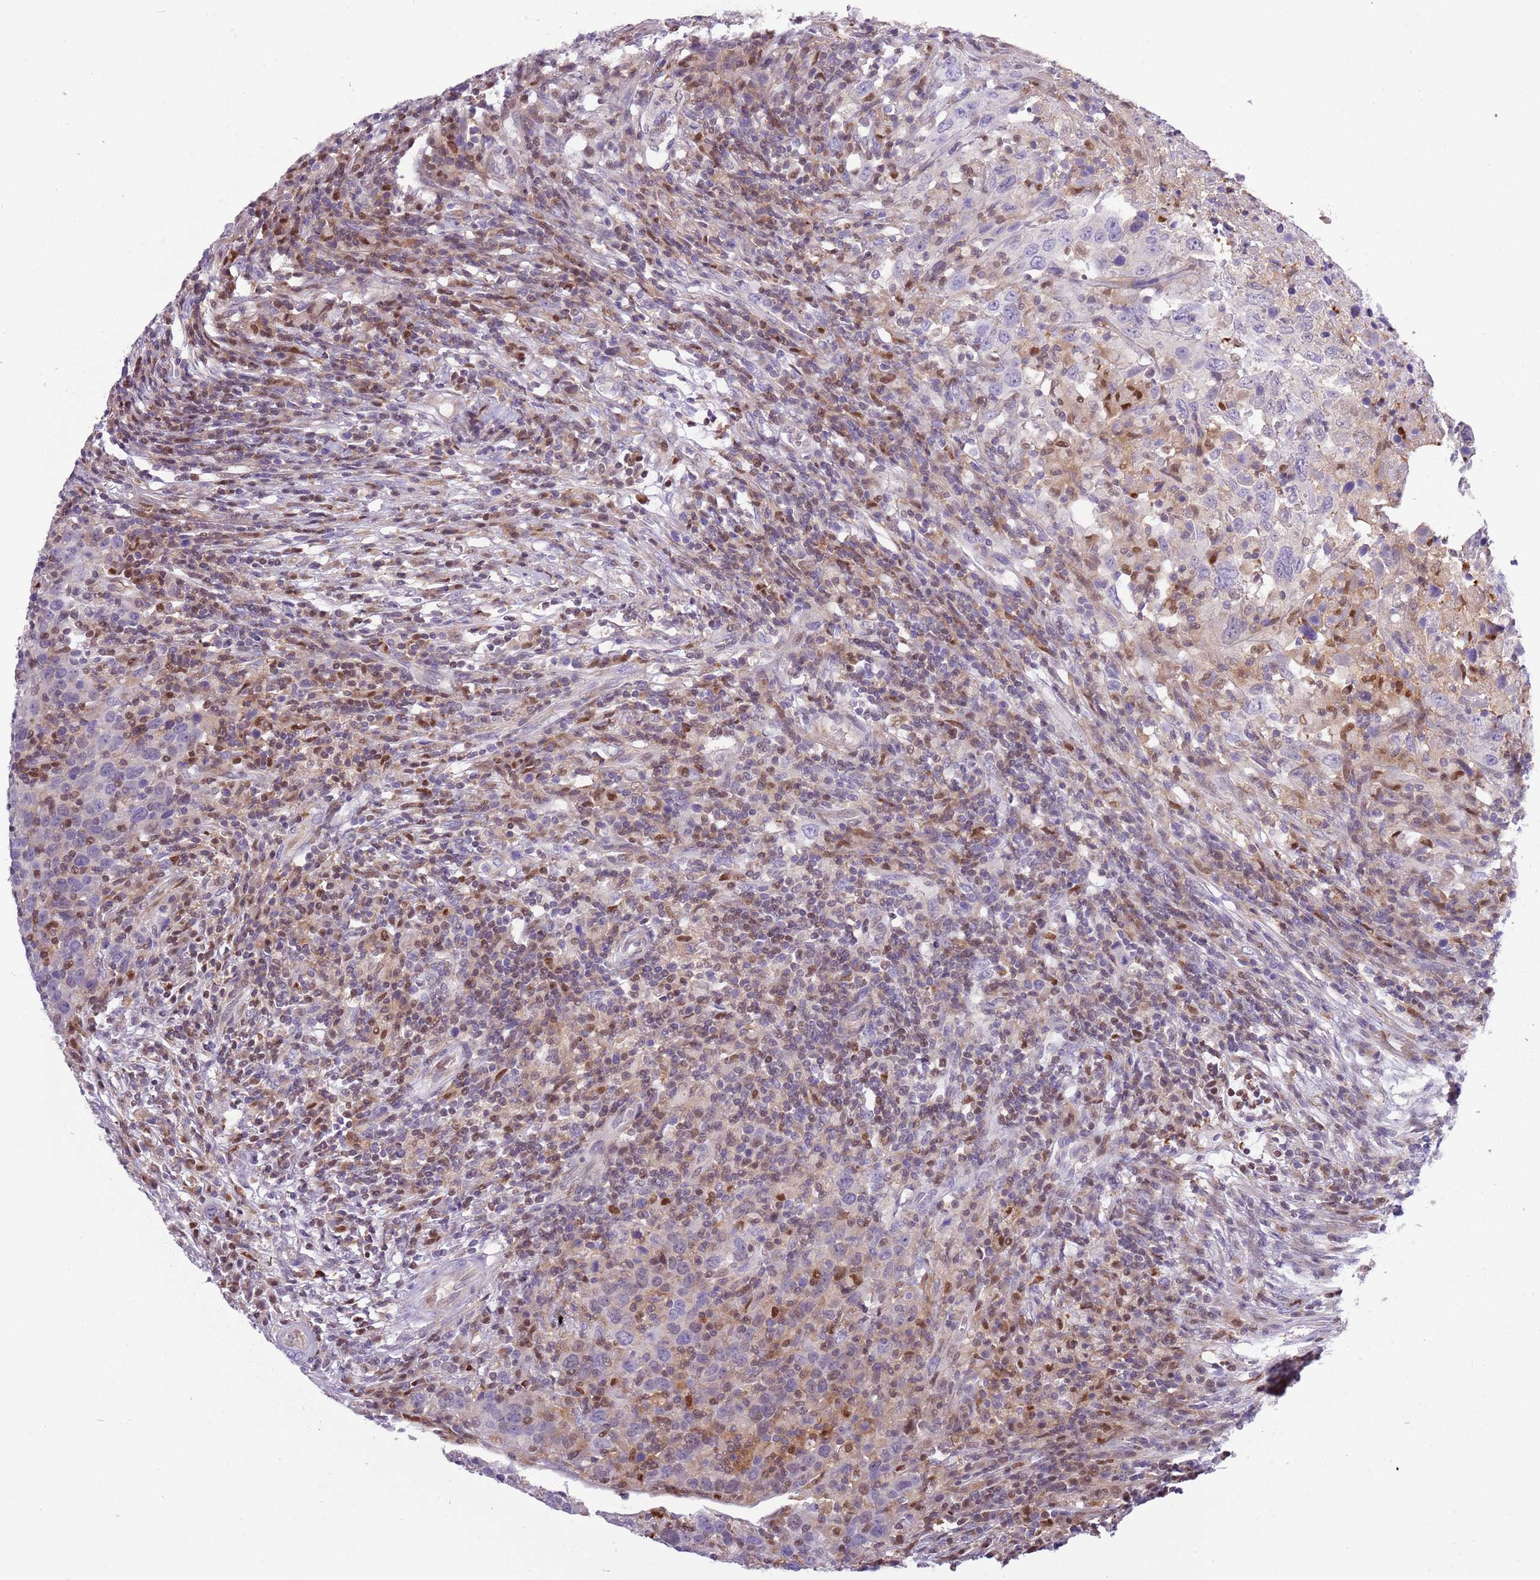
{"staining": {"intensity": "negative", "quantity": "none", "location": "none"}, "tissue": "urothelial cancer", "cell_type": "Tumor cells", "image_type": "cancer", "snomed": [{"axis": "morphology", "description": "Urothelial carcinoma, High grade"}, {"axis": "topography", "description": "Urinary bladder"}], "caption": "This micrograph is of urothelial carcinoma (high-grade) stained with IHC to label a protein in brown with the nuclei are counter-stained blue. There is no expression in tumor cells.", "gene": "NBPF6", "patient": {"sex": "male", "age": 61}}